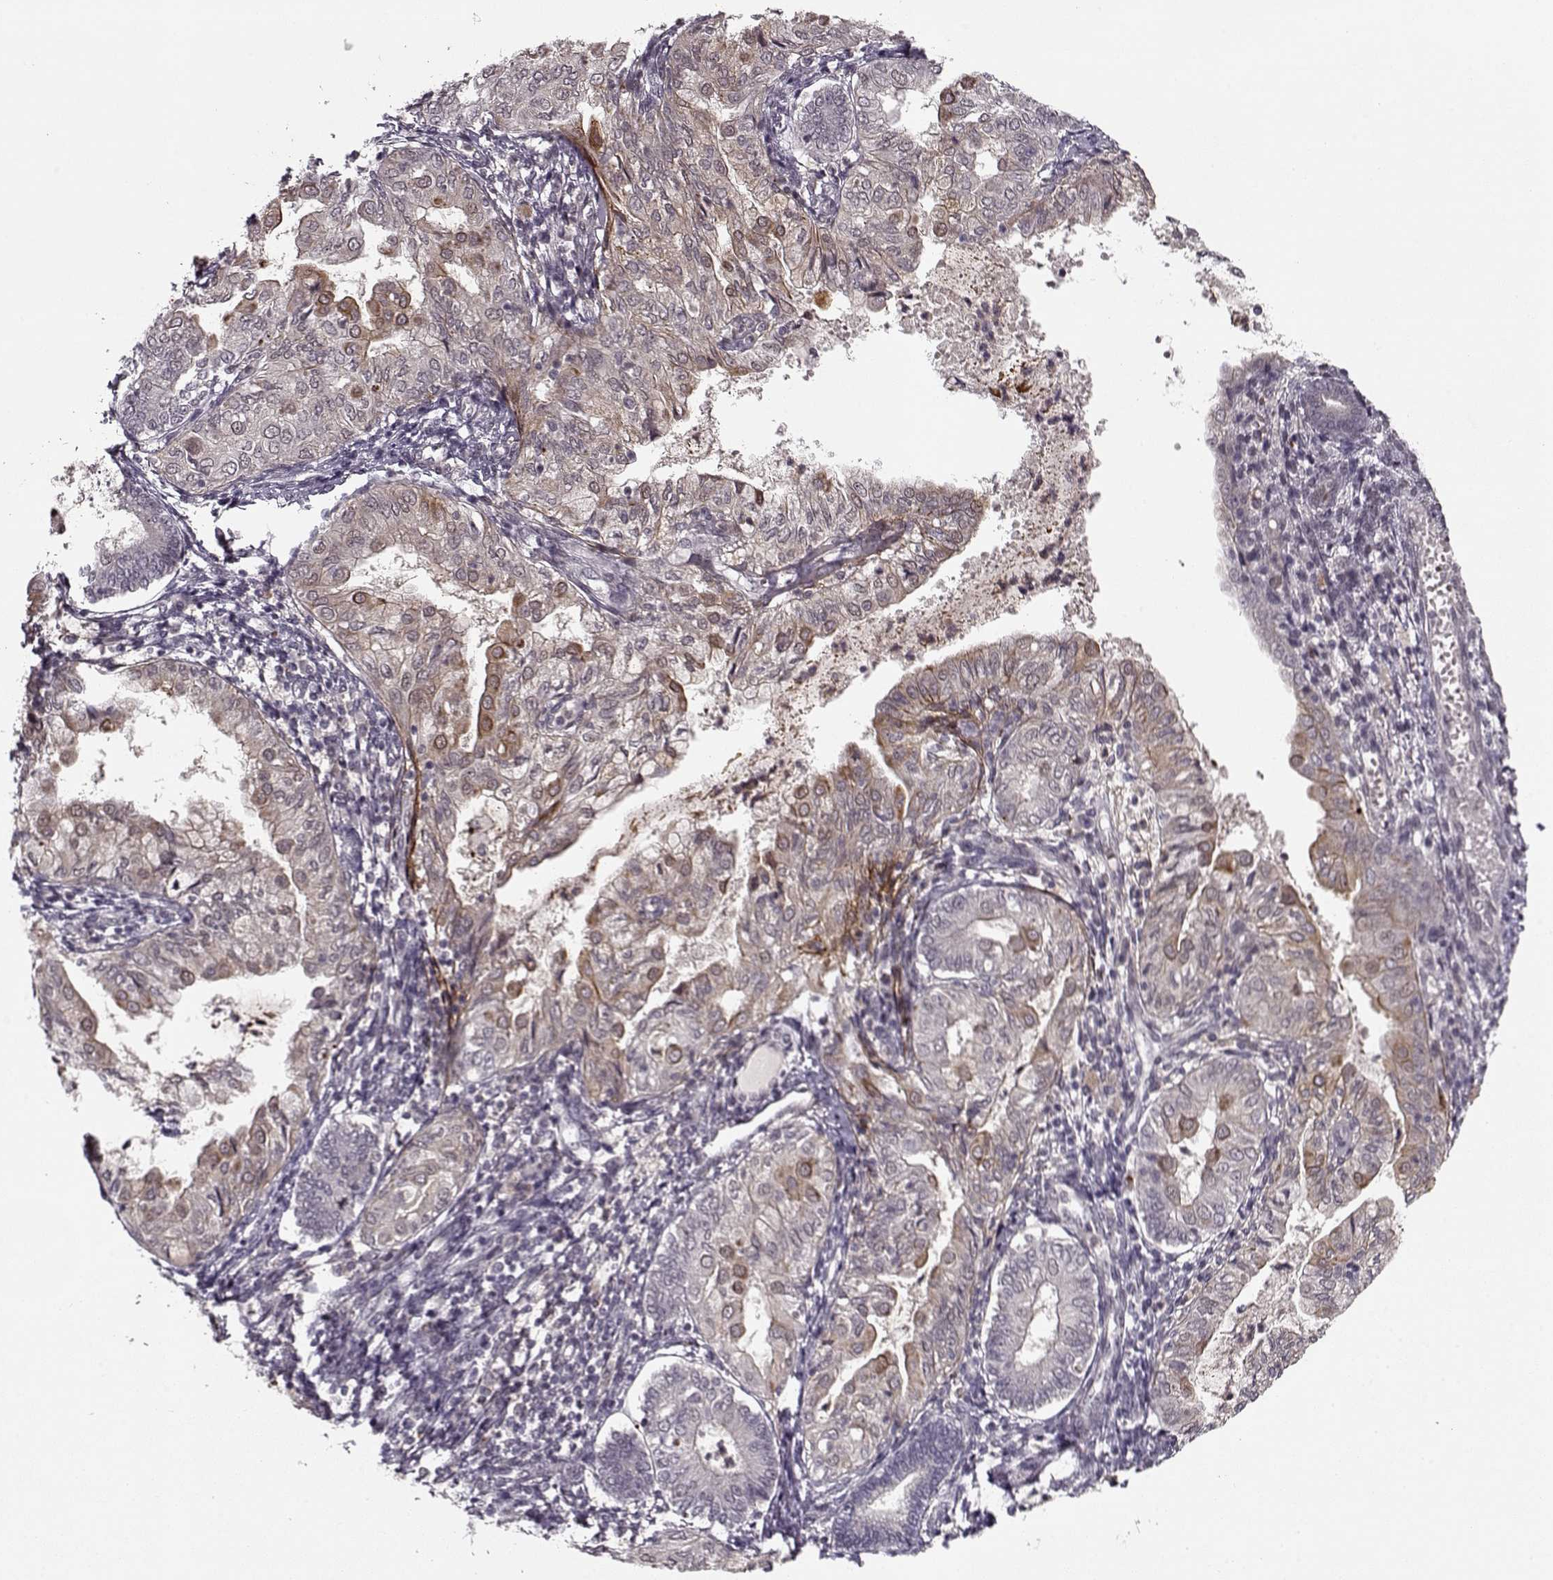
{"staining": {"intensity": "strong", "quantity": "<25%", "location": "cytoplasmic/membranous"}, "tissue": "endometrial cancer", "cell_type": "Tumor cells", "image_type": "cancer", "snomed": [{"axis": "morphology", "description": "Adenocarcinoma, NOS"}, {"axis": "topography", "description": "Endometrium"}], "caption": "Immunohistochemistry micrograph of human endometrial cancer (adenocarcinoma) stained for a protein (brown), which displays medium levels of strong cytoplasmic/membranous positivity in about <25% of tumor cells.", "gene": "DENND4B", "patient": {"sex": "female", "age": 68}}